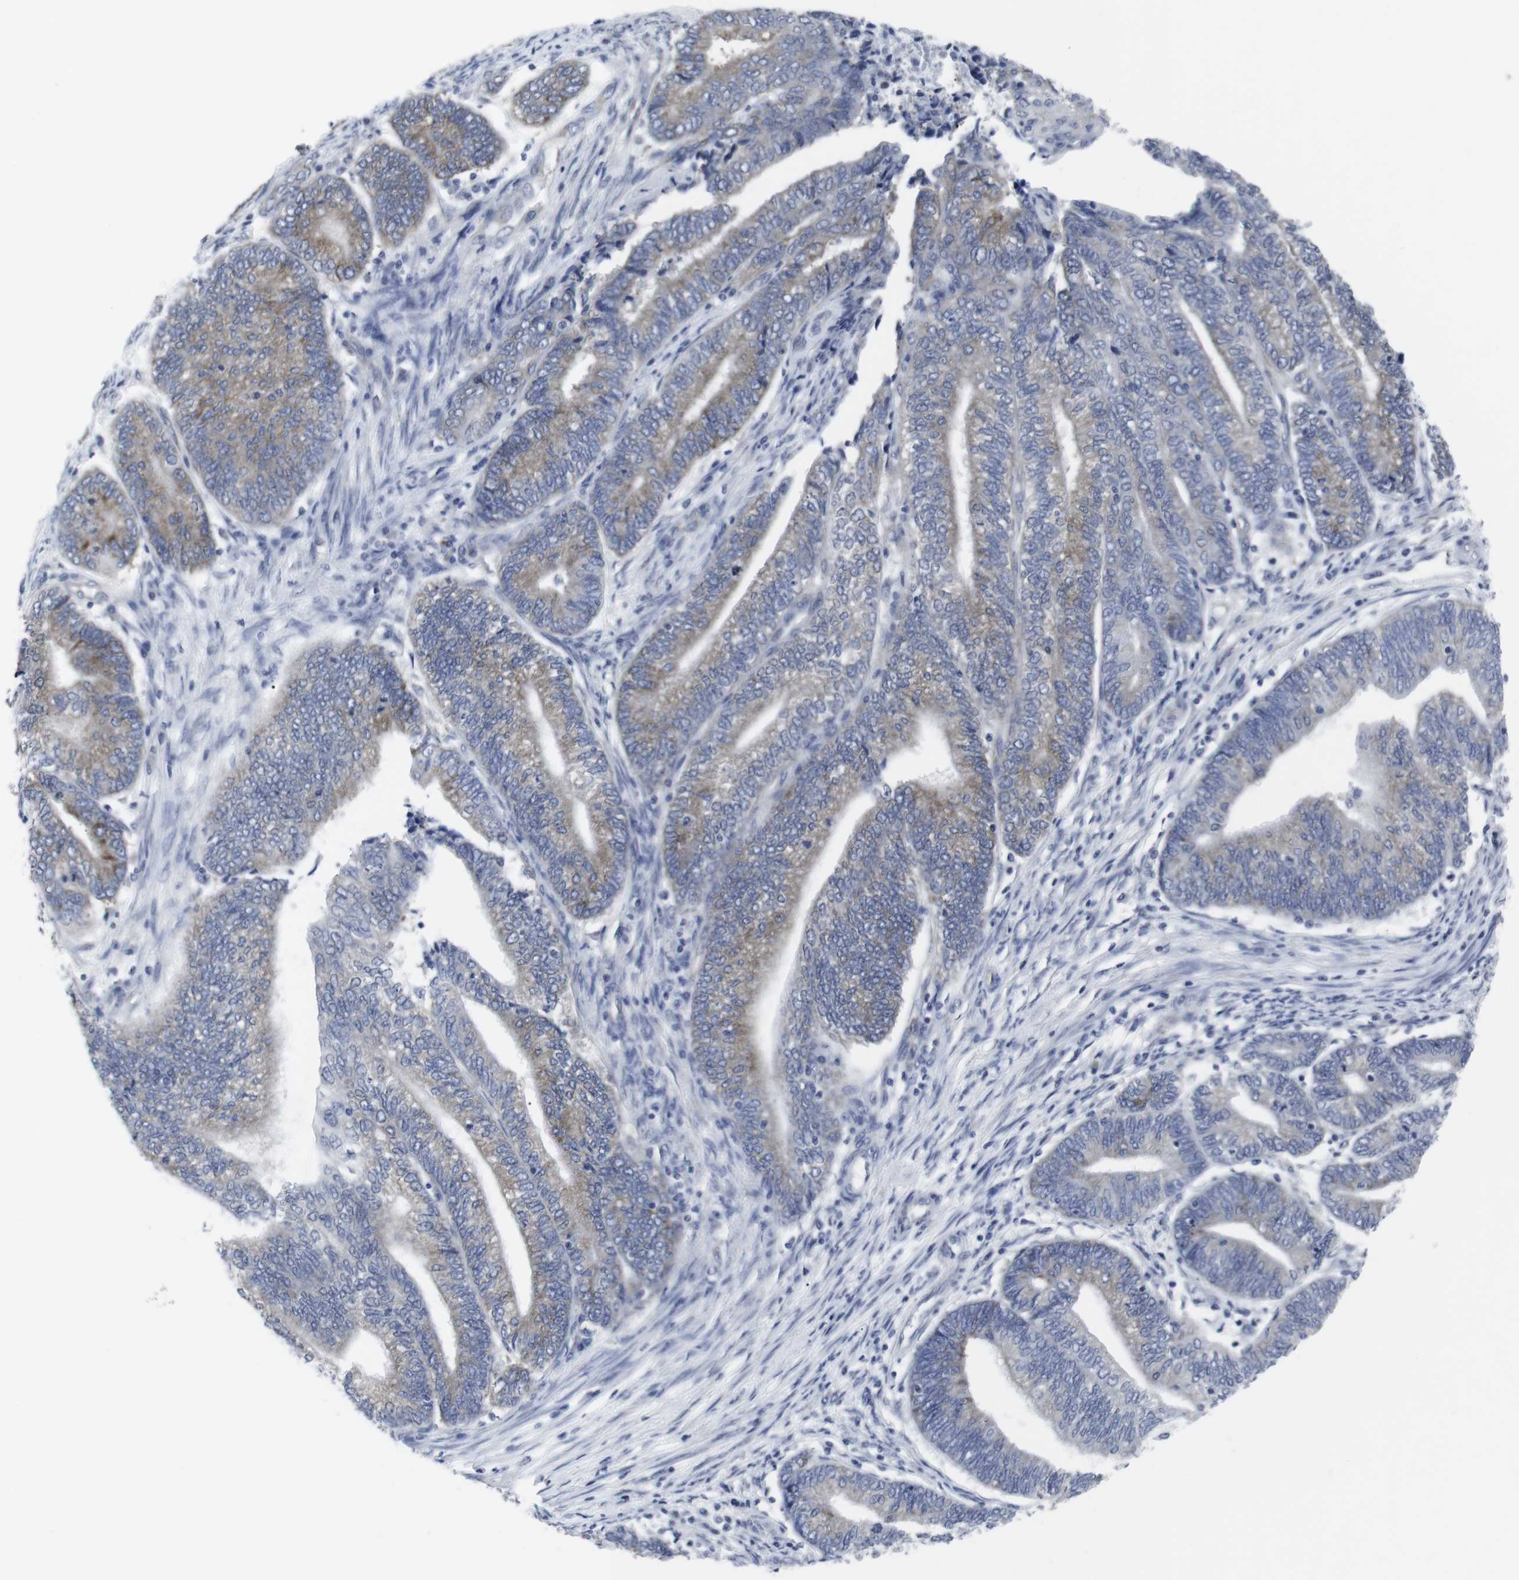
{"staining": {"intensity": "weak", "quantity": "25%-75%", "location": "cytoplasmic/membranous"}, "tissue": "endometrial cancer", "cell_type": "Tumor cells", "image_type": "cancer", "snomed": [{"axis": "morphology", "description": "Adenocarcinoma, NOS"}, {"axis": "topography", "description": "Uterus"}, {"axis": "topography", "description": "Endometrium"}], "caption": "Immunohistochemical staining of human endometrial cancer (adenocarcinoma) demonstrates weak cytoplasmic/membranous protein positivity in about 25%-75% of tumor cells. The protein of interest is stained brown, and the nuclei are stained in blue (DAB (3,3'-diaminobenzidine) IHC with brightfield microscopy, high magnification).", "gene": "GEMIN2", "patient": {"sex": "female", "age": 70}}